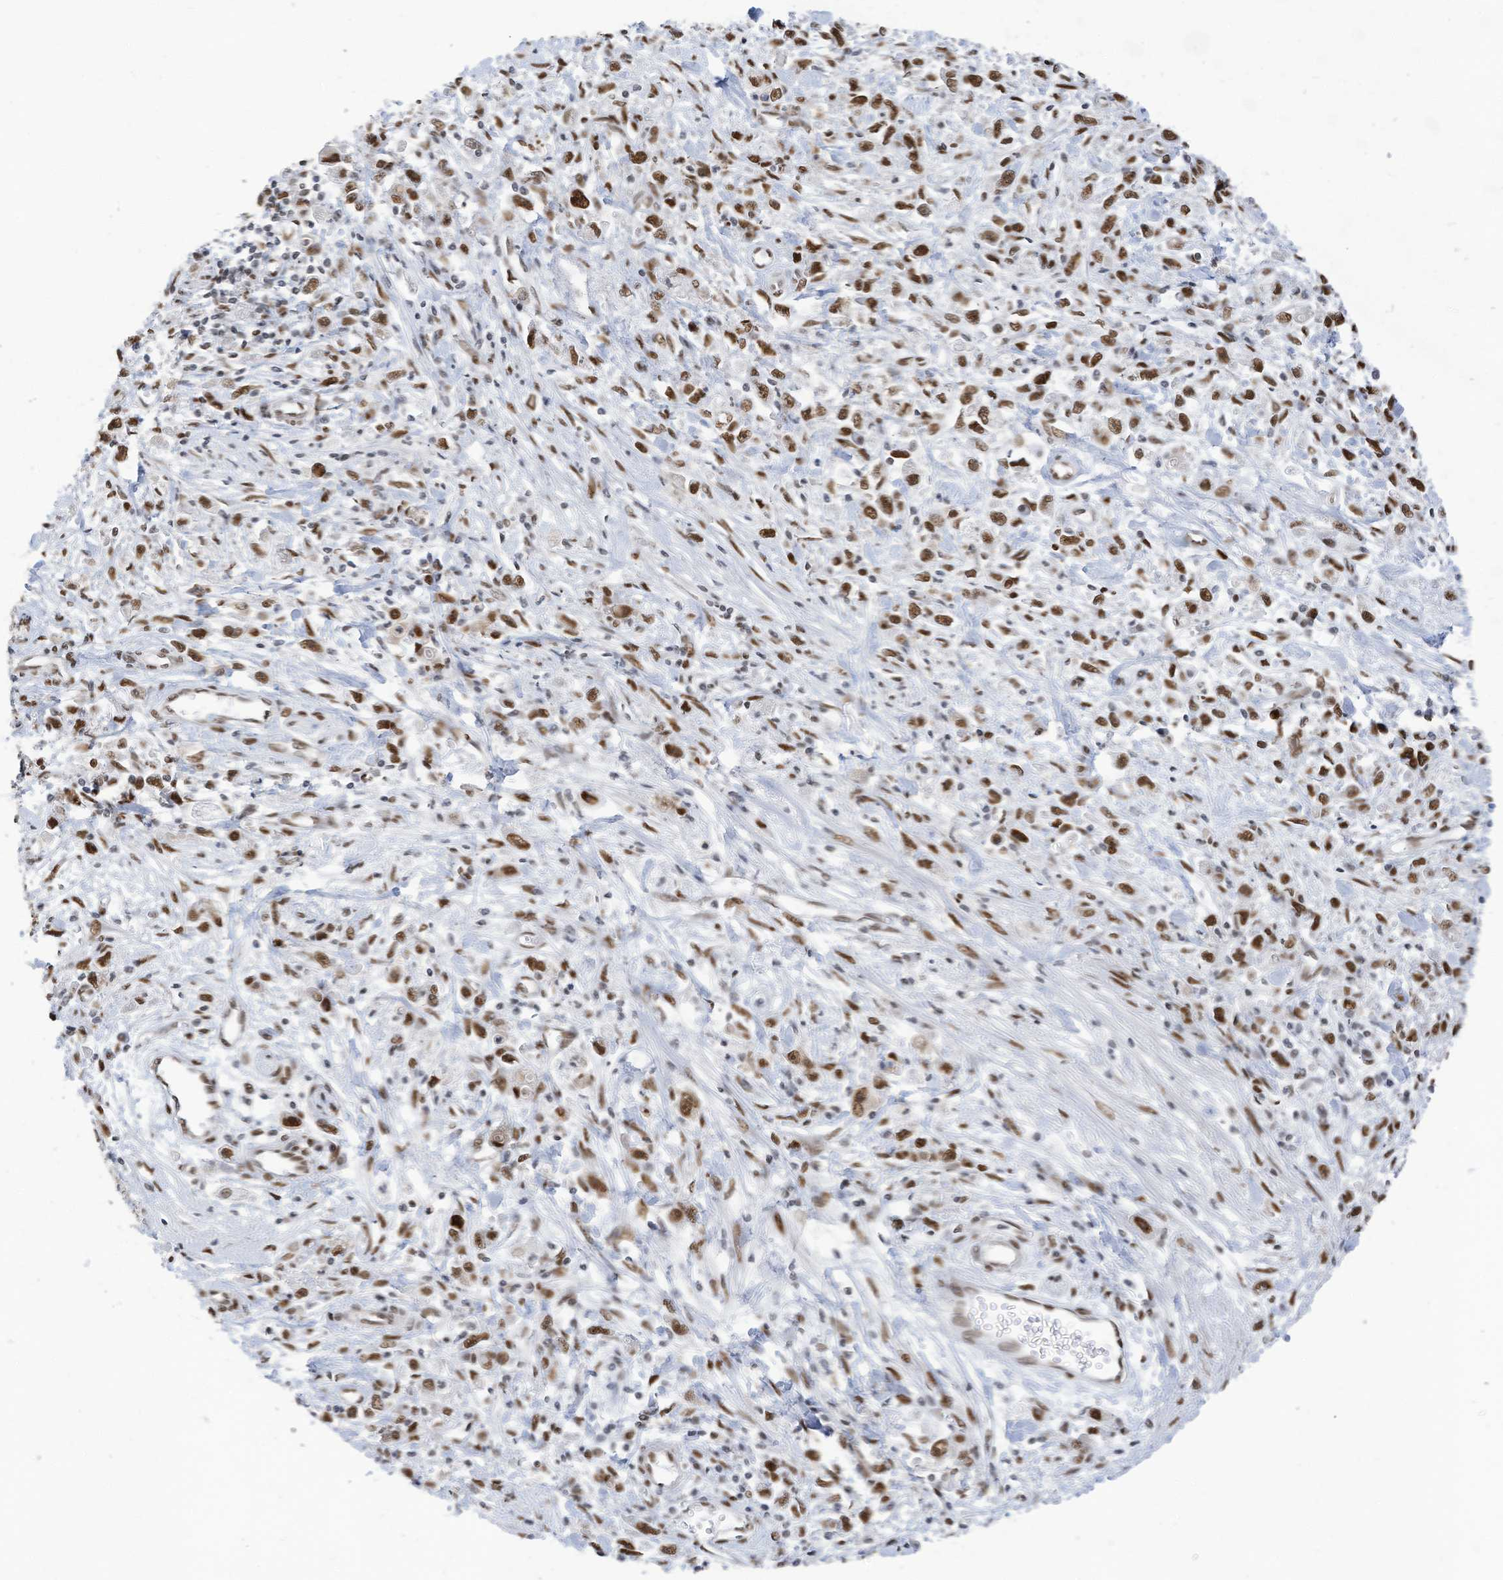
{"staining": {"intensity": "strong", "quantity": ">75%", "location": "nuclear"}, "tissue": "stomach cancer", "cell_type": "Tumor cells", "image_type": "cancer", "snomed": [{"axis": "morphology", "description": "Adenocarcinoma, NOS"}, {"axis": "topography", "description": "Stomach"}], "caption": "Stomach adenocarcinoma was stained to show a protein in brown. There is high levels of strong nuclear positivity in approximately >75% of tumor cells. (IHC, brightfield microscopy, high magnification).", "gene": "KHSRP", "patient": {"sex": "female", "age": 59}}